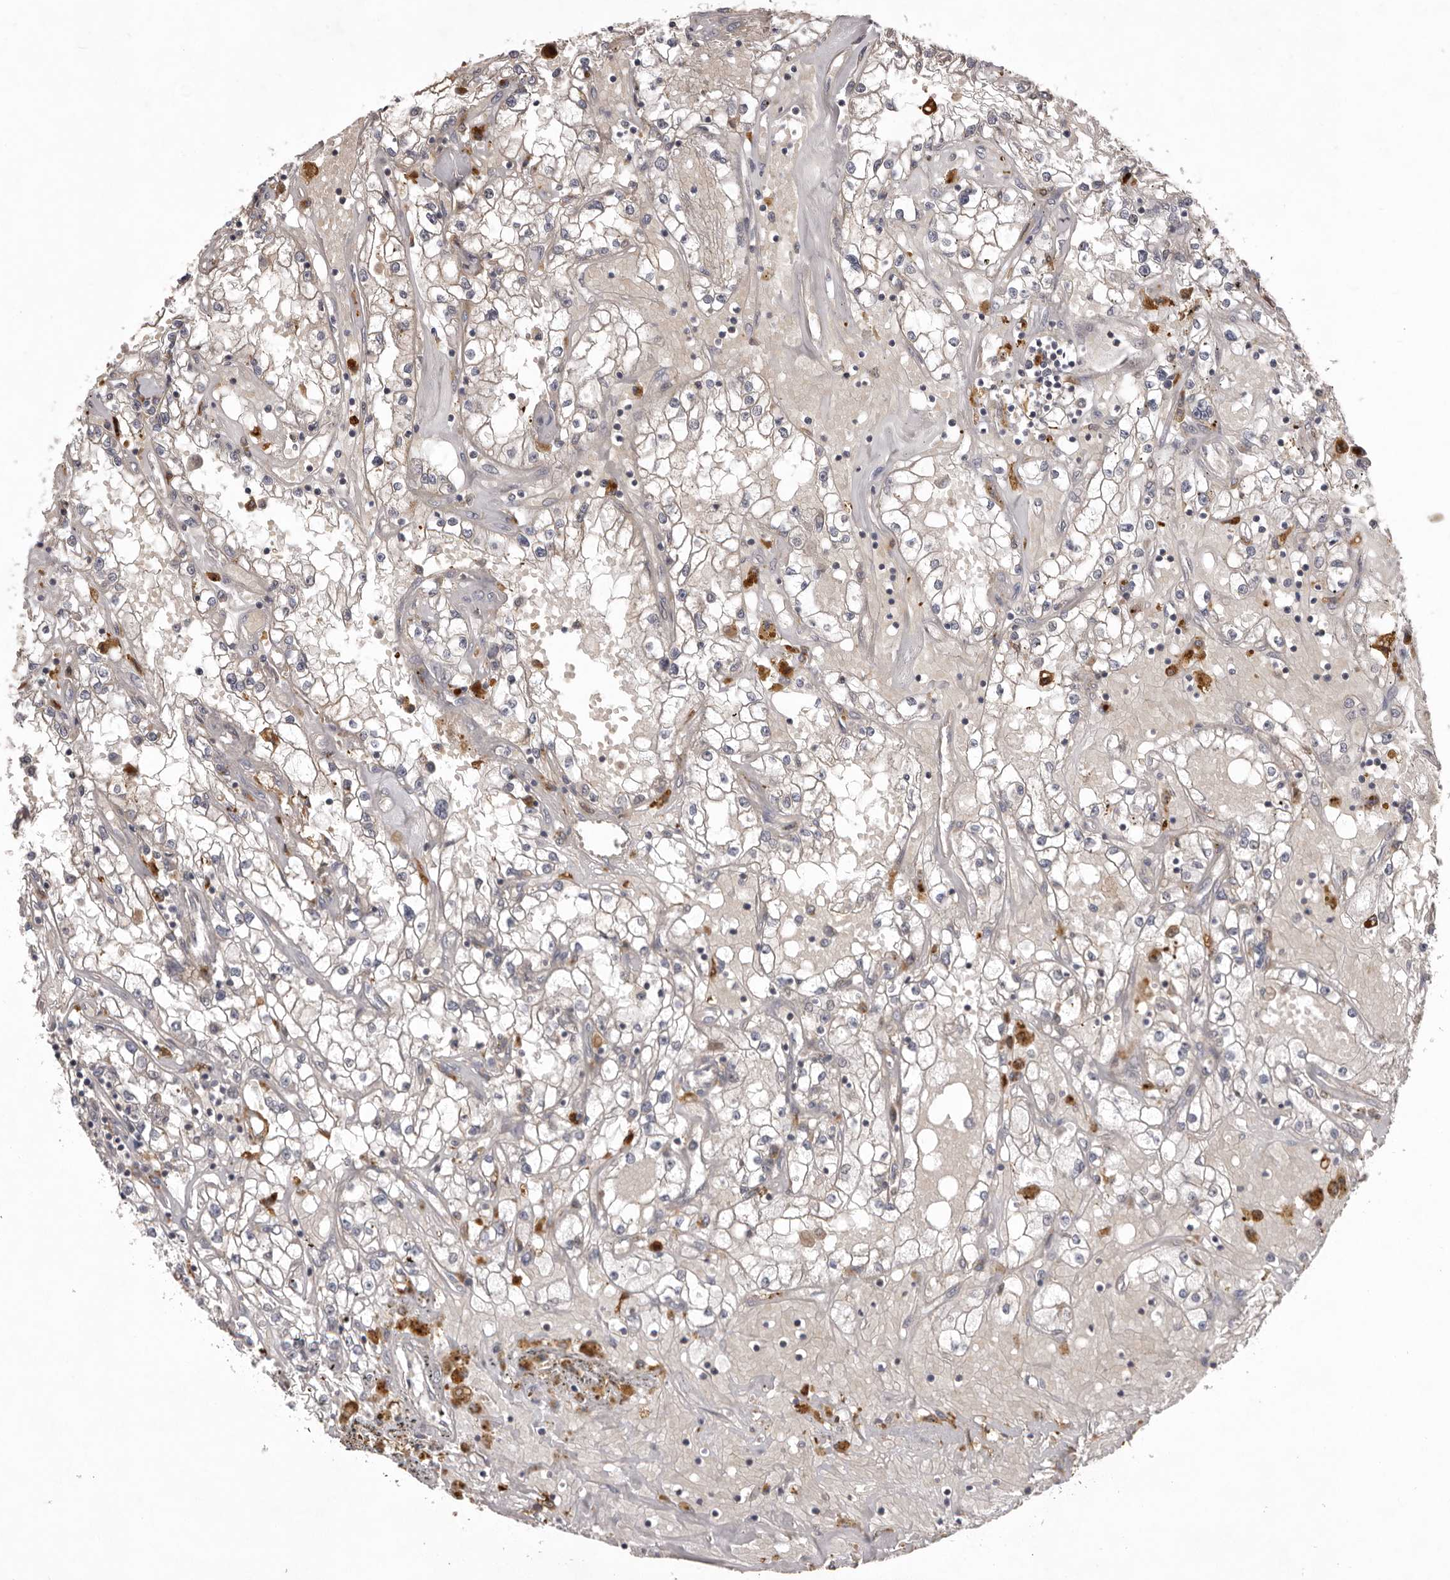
{"staining": {"intensity": "weak", "quantity": "<25%", "location": "cytoplasmic/membranous"}, "tissue": "renal cancer", "cell_type": "Tumor cells", "image_type": "cancer", "snomed": [{"axis": "morphology", "description": "Adenocarcinoma, NOS"}, {"axis": "topography", "description": "Kidney"}], "caption": "A histopathology image of human renal adenocarcinoma is negative for staining in tumor cells. Brightfield microscopy of immunohistochemistry (IHC) stained with DAB (brown) and hematoxylin (blue), captured at high magnification.", "gene": "WDR47", "patient": {"sex": "male", "age": 56}}